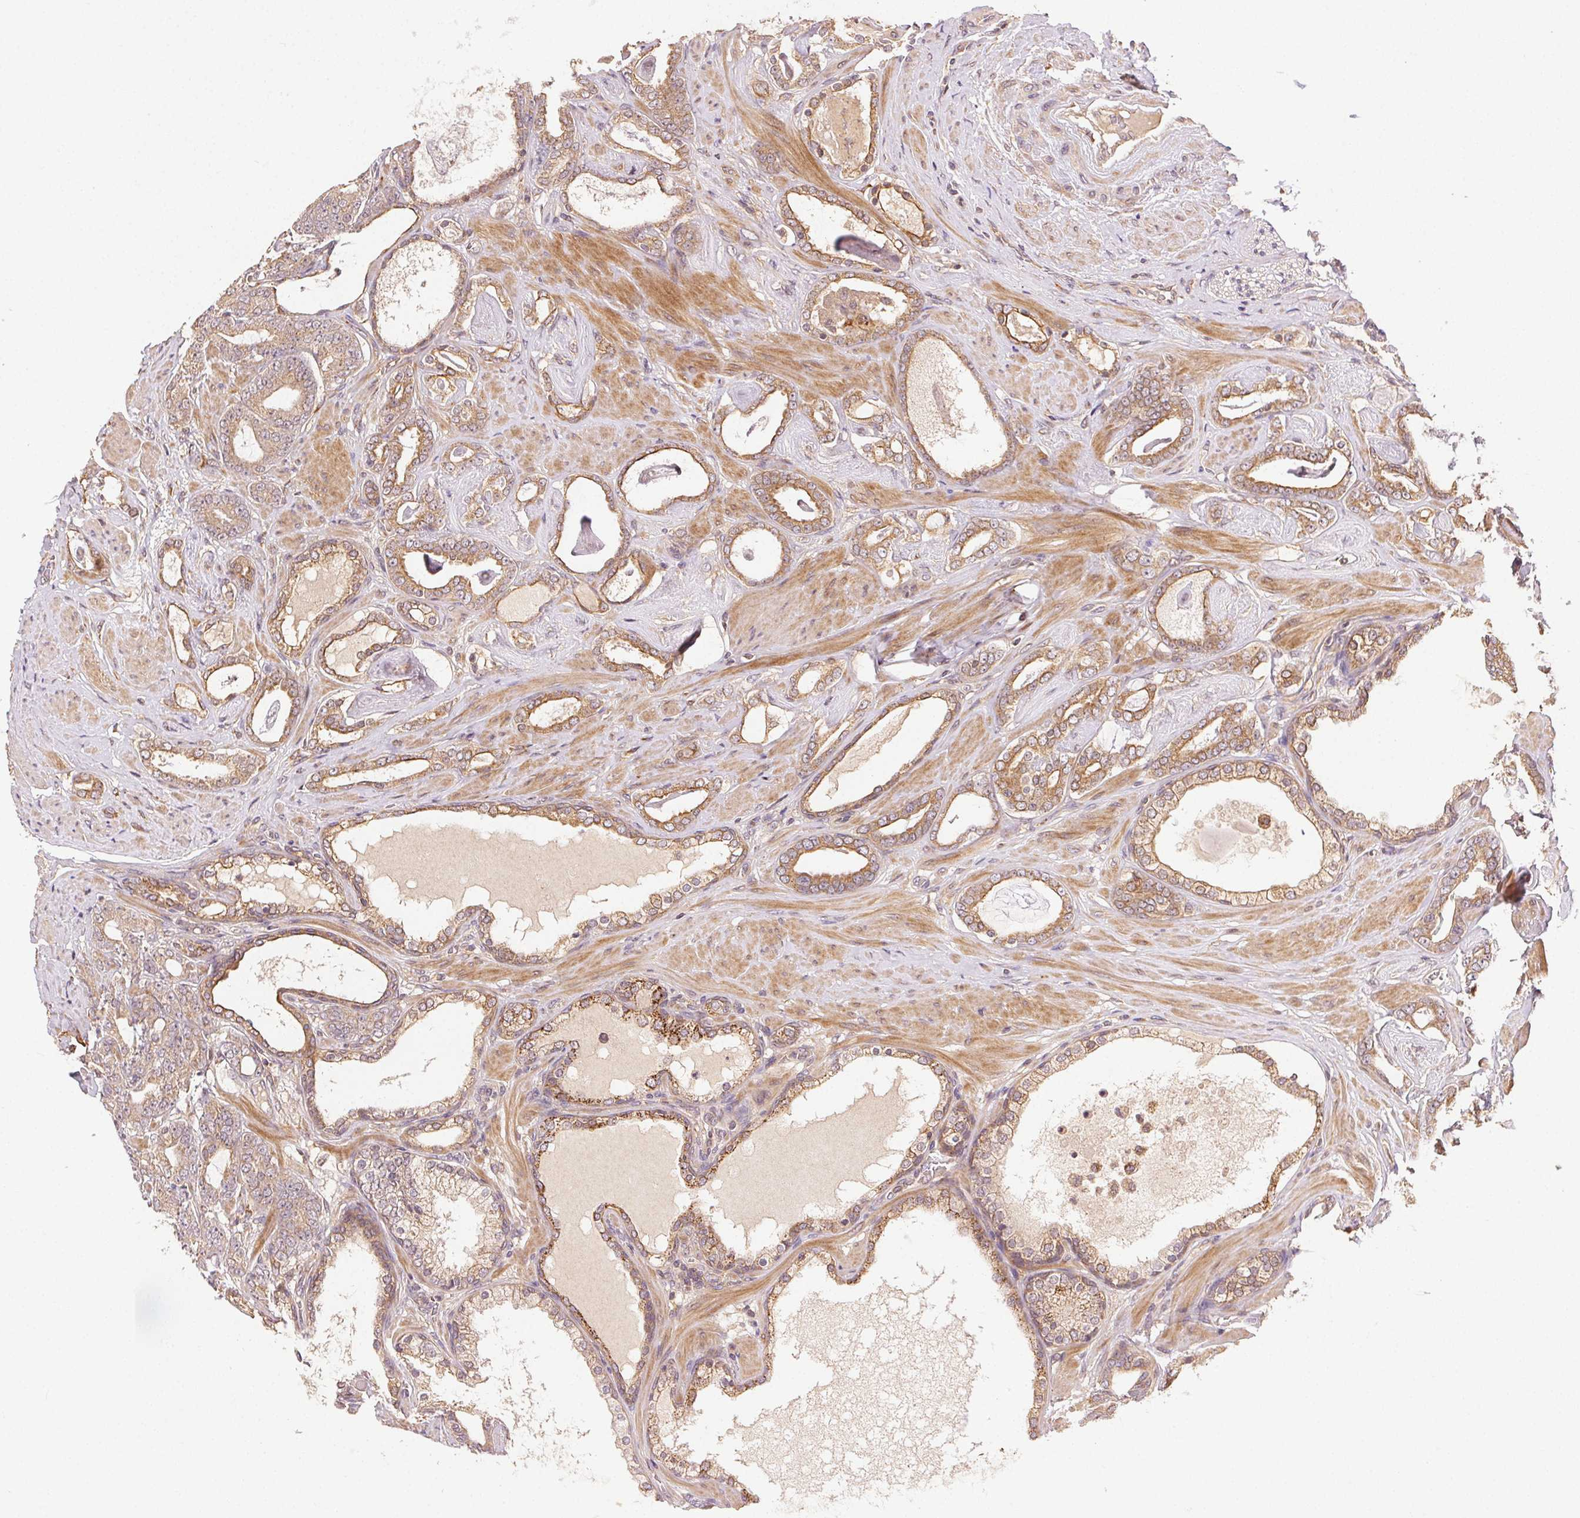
{"staining": {"intensity": "moderate", "quantity": ">75%", "location": "cytoplasmic/membranous"}, "tissue": "prostate cancer", "cell_type": "Tumor cells", "image_type": "cancer", "snomed": [{"axis": "morphology", "description": "Adenocarcinoma, High grade"}, {"axis": "topography", "description": "Prostate"}], "caption": "This micrograph exhibits immunohistochemistry (IHC) staining of human adenocarcinoma (high-grade) (prostate), with medium moderate cytoplasmic/membranous expression in about >75% of tumor cells.", "gene": "KLHL15", "patient": {"sex": "male", "age": 63}}